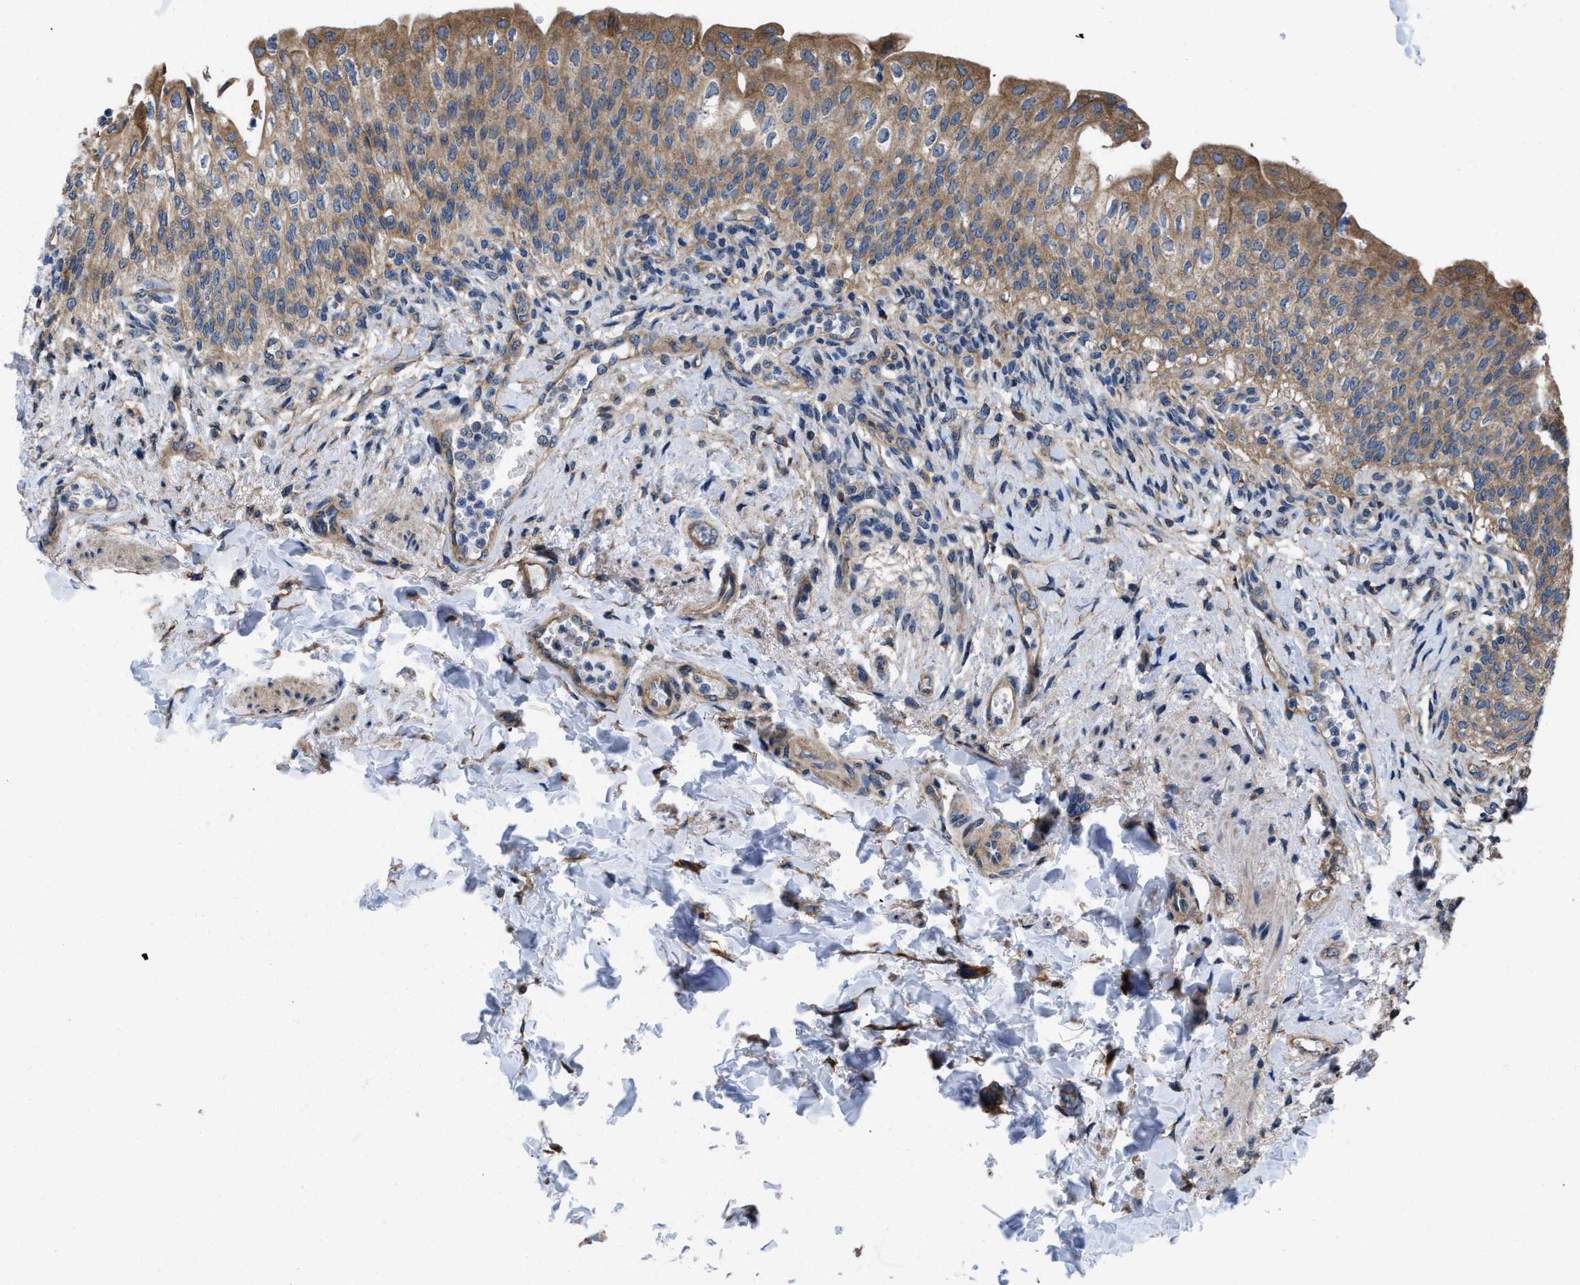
{"staining": {"intensity": "moderate", "quantity": ">75%", "location": "cytoplasmic/membranous"}, "tissue": "urinary bladder", "cell_type": "Urothelial cells", "image_type": "normal", "snomed": [{"axis": "morphology", "description": "Normal tissue, NOS"}, {"axis": "topography", "description": "Urinary bladder"}], "caption": "Benign urinary bladder displays moderate cytoplasmic/membranous positivity in approximately >75% of urothelial cells.", "gene": "CEP128", "patient": {"sex": "female", "age": 60}}